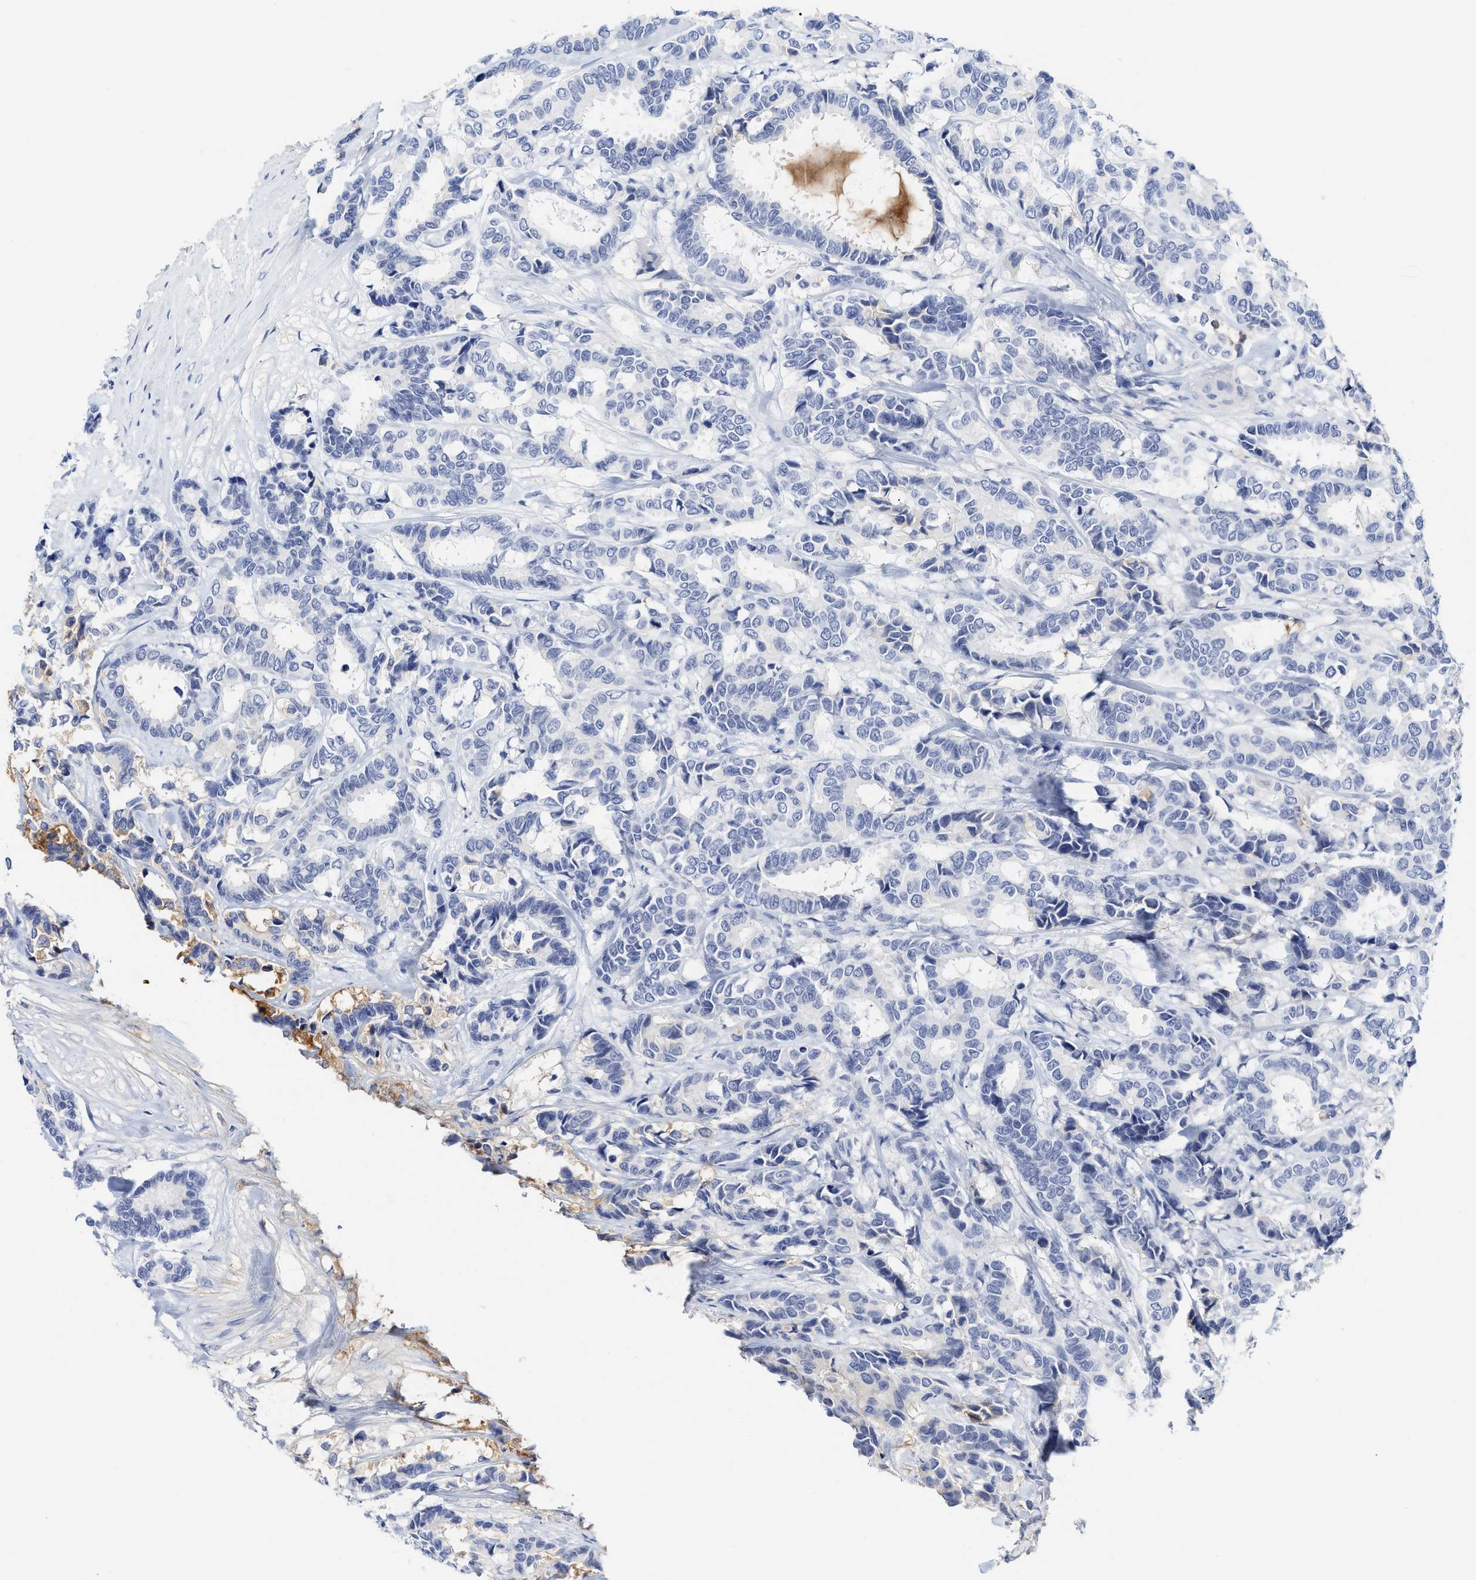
{"staining": {"intensity": "negative", "quantity": "none", "location": "none"}, "tissue": "breast cancer", "cell_type": "Tumor cells", "image_type": "cancer", "snomed": [{"axis": "morphology", "description": "Duct carcinoma"}, {"axis": "topography", "description": "Breast"}], "caption": "Human breast cancer (infiltrating ductal carcinoma) stained for a protein using IHC reveals no positivity in tumor cells.", "gene": "C2", "patient": {"sex": "female", "age": 87}}